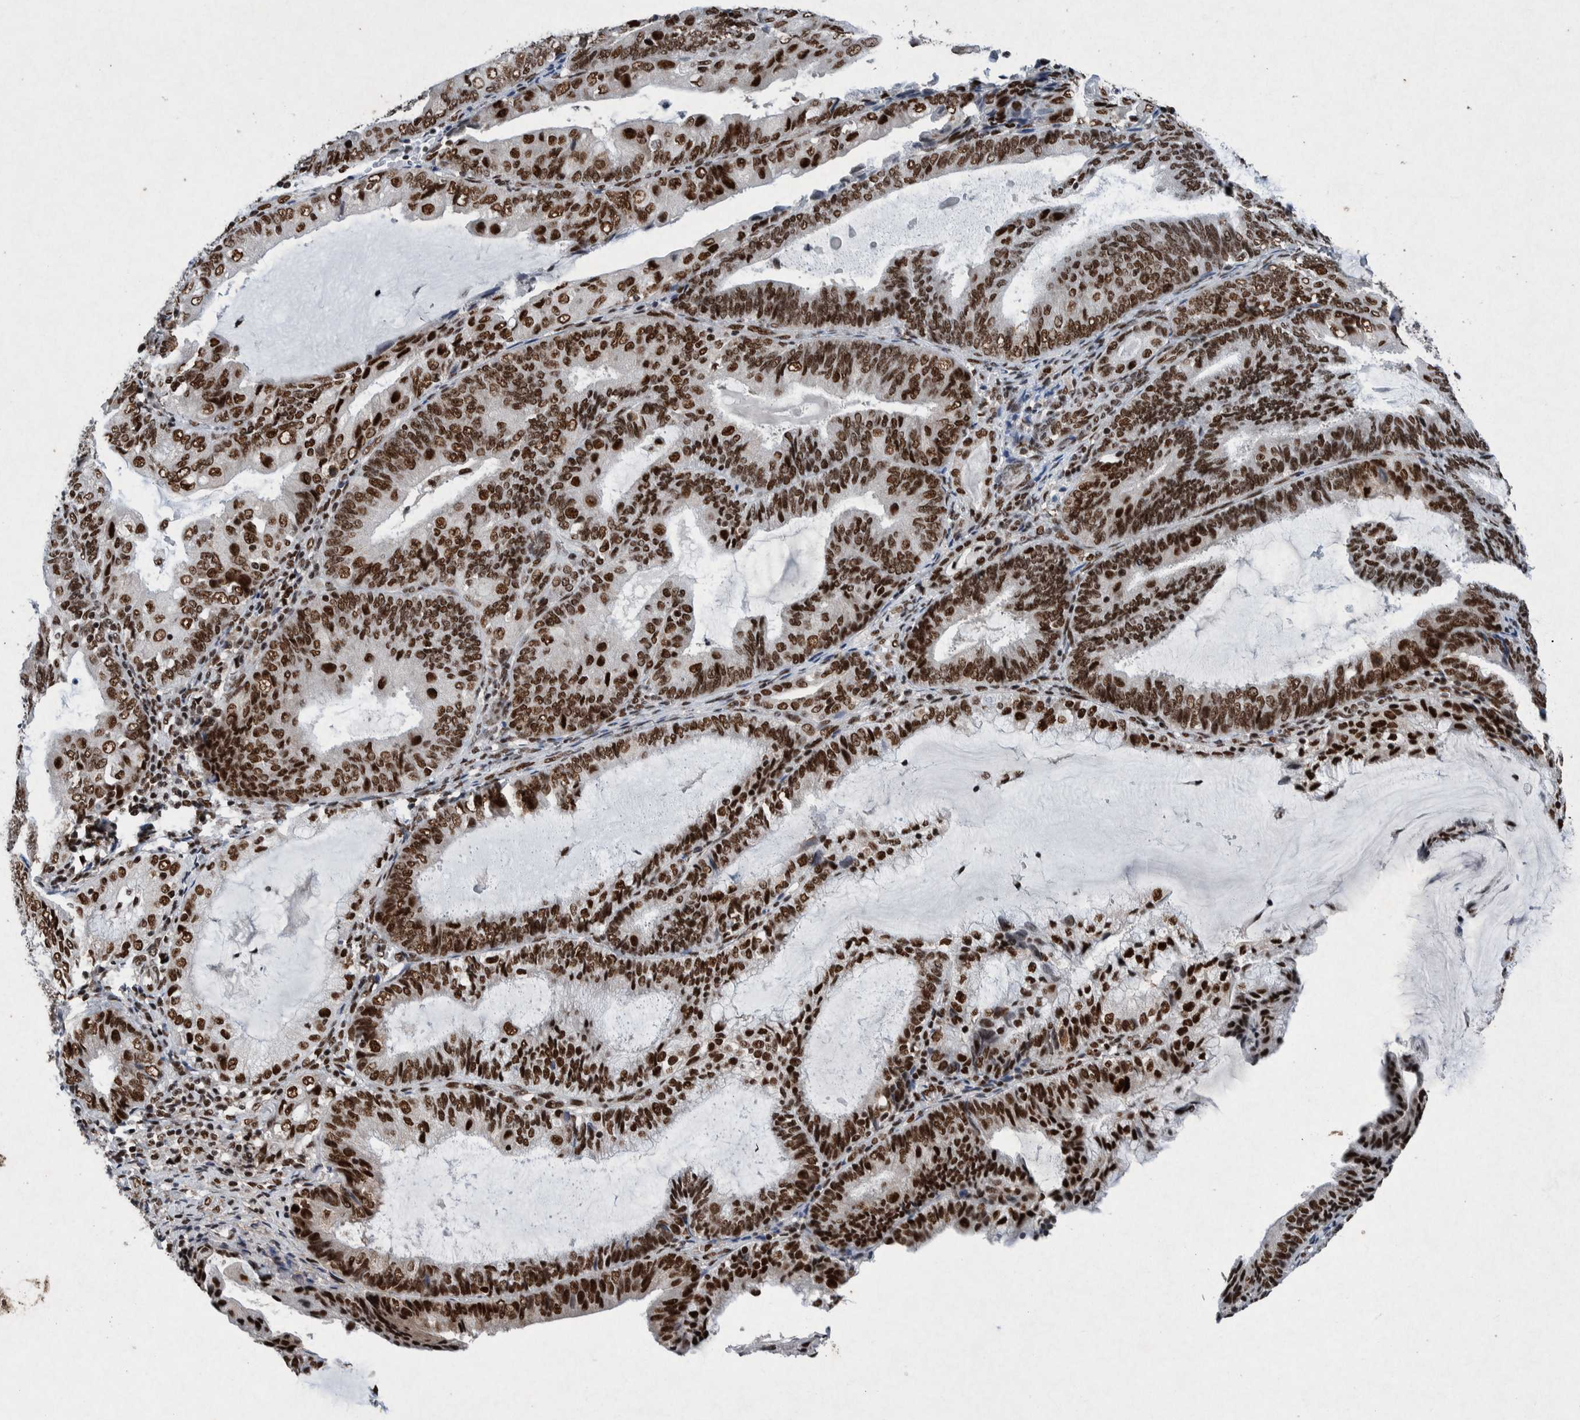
{"staining": {"intensity": "strong", "quantity": ">75%", "location": "nuclear"}, "tissue": "endometrial cancer", "cell_type": "Tumor cells", "image_type": "cancer", "snomed": [{"axis": "morphology", "description": "Adenocarcinoma, NOS"}, {"axis": "topography", "description": "Endometrium"}], "caption": "This micrograph exhibits immunohistochemistry staining of endometrial cancer, with high strong nuclear expression in about >75% of tumor cells.", "gene": "TAF10", "patient": {"sex": "female", "age": 81}}